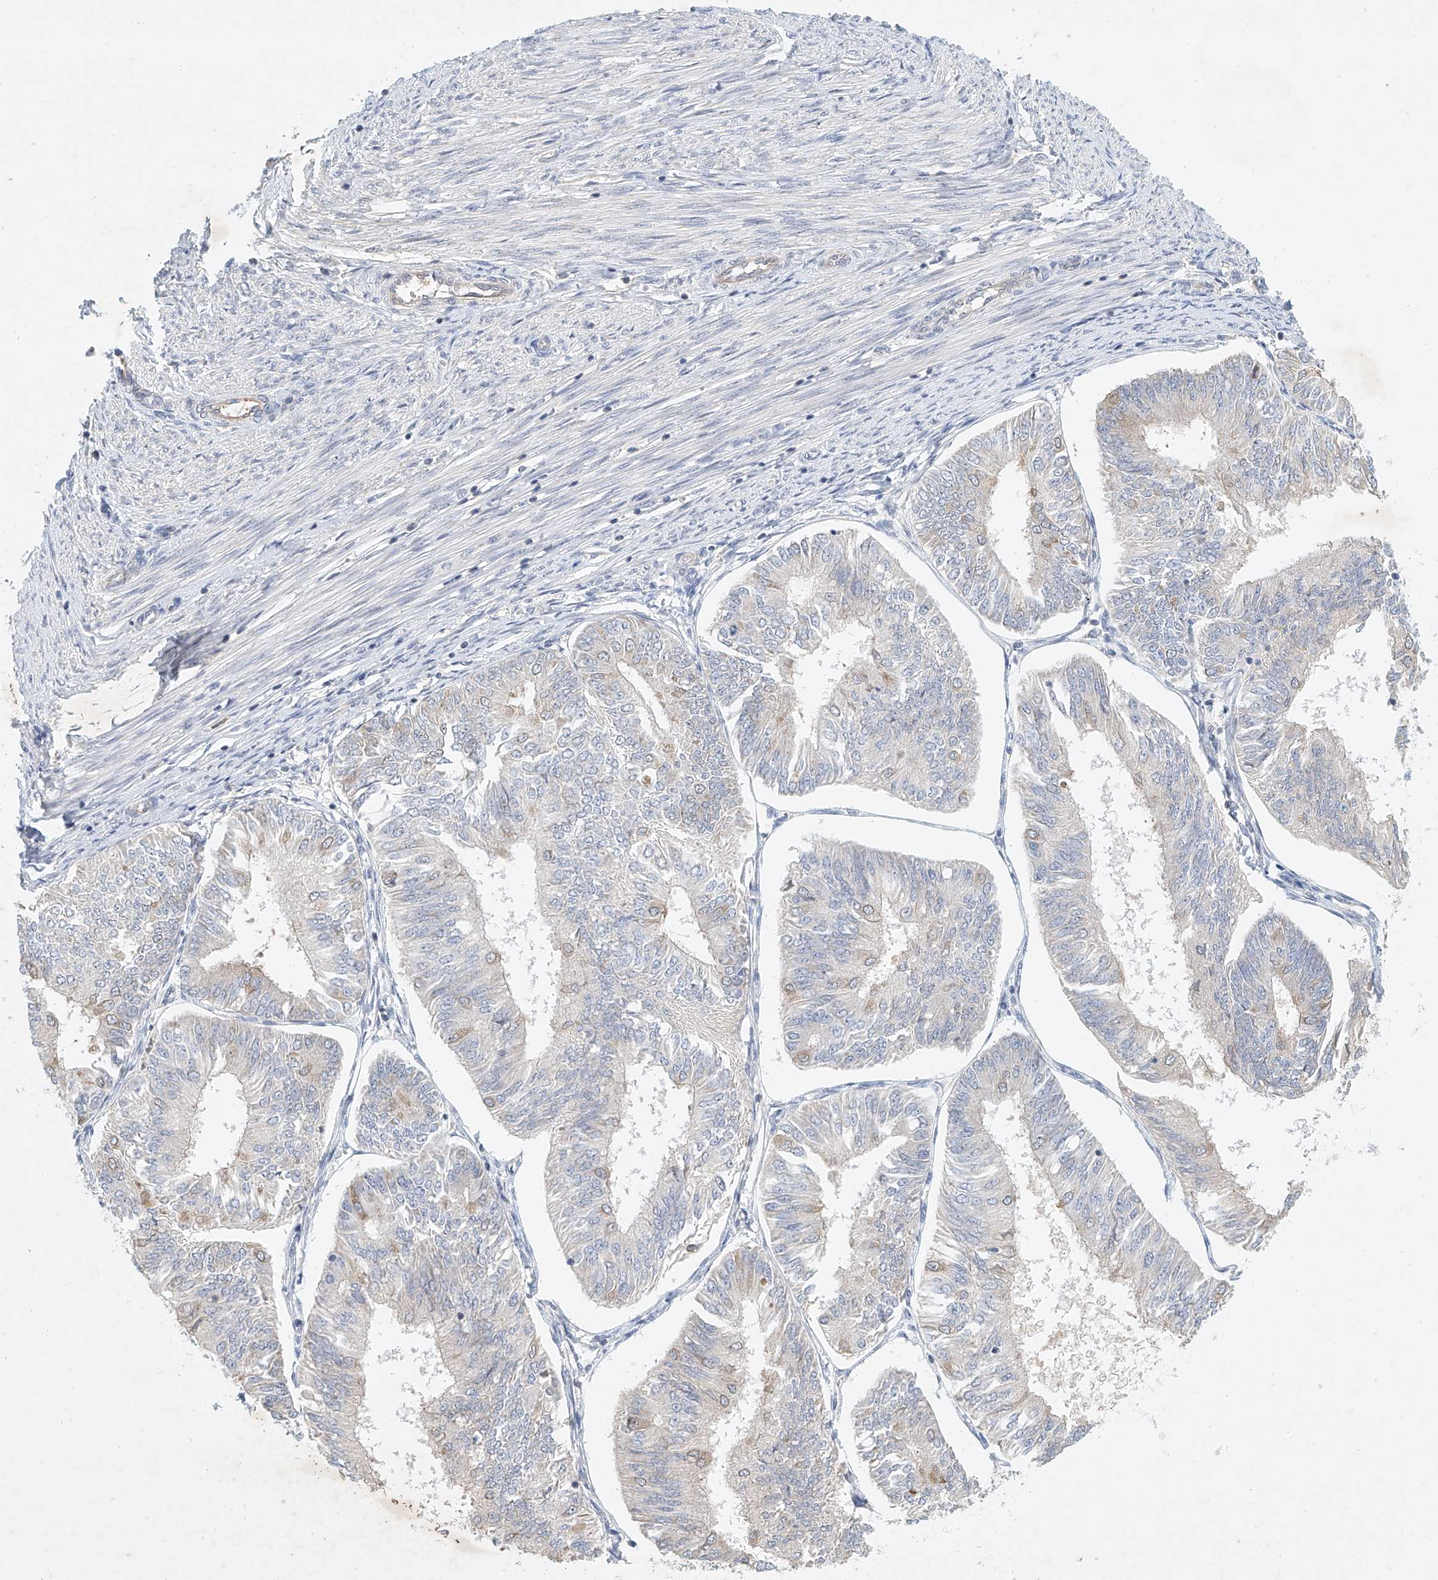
{"staining": {"intensity": "weak", "quantity": "<25%", "location": "cytoplasmic/membranous"}, "tissue": "endometrial cancer", "cell_type": "Tumor cells", "image_type": "cancer", "snomed": [{"axis": "morphology", "description": "Adenocarcinoma, NOS"}, {"axis": "topography", "description": "Endometrium"}], "caption": "Endometrial cancer (adenocarcinoma) stained for a protein using immunohistochemistry (IHC) reveals no staining tumor cells.", "gene": "CARMIL1", "patient": {"sex": "female", "age": 58}}